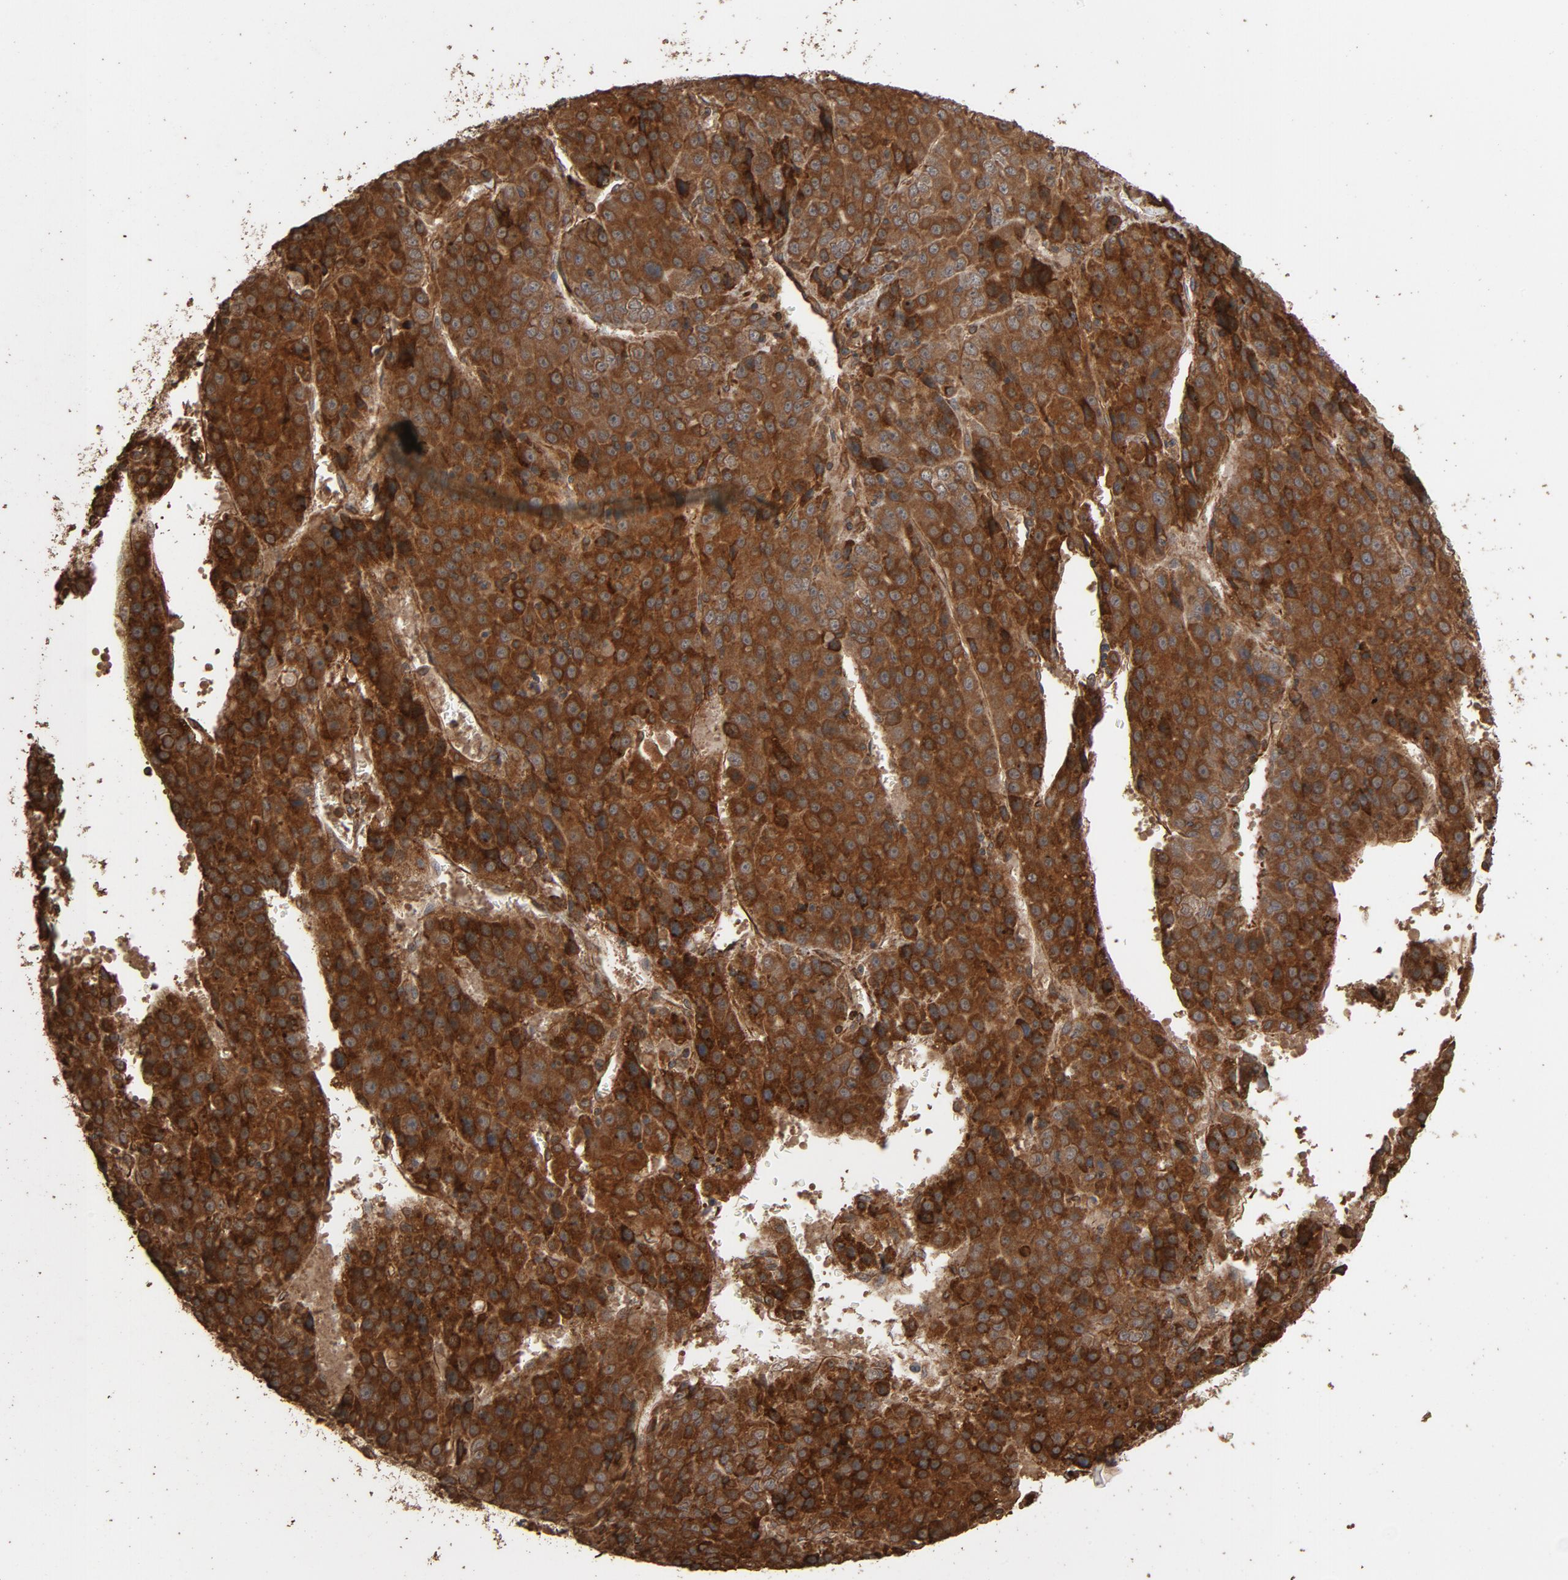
{"staining": {"intensity": "strong", "quantity": ">75%", "location": "cytoplasmic/membranous"}, "tissue": "liver cancer", "cell_type": "Tumor cells", "image_type": "cancer", "snomed": [{"axis": "morphology", "description": "Carcinoma, Hepatocellular, NOS"}, {"axis": "topography", "description": "Liver"}], "caption": "There is high levels of strong cytoplasmic/membranous staining in tumor cells of liver cancer, as demonstrated by immunohistochemical staining (brown color).", "gene": "RPS6KA6", "patient": {"sex": "female", "age": 53}}